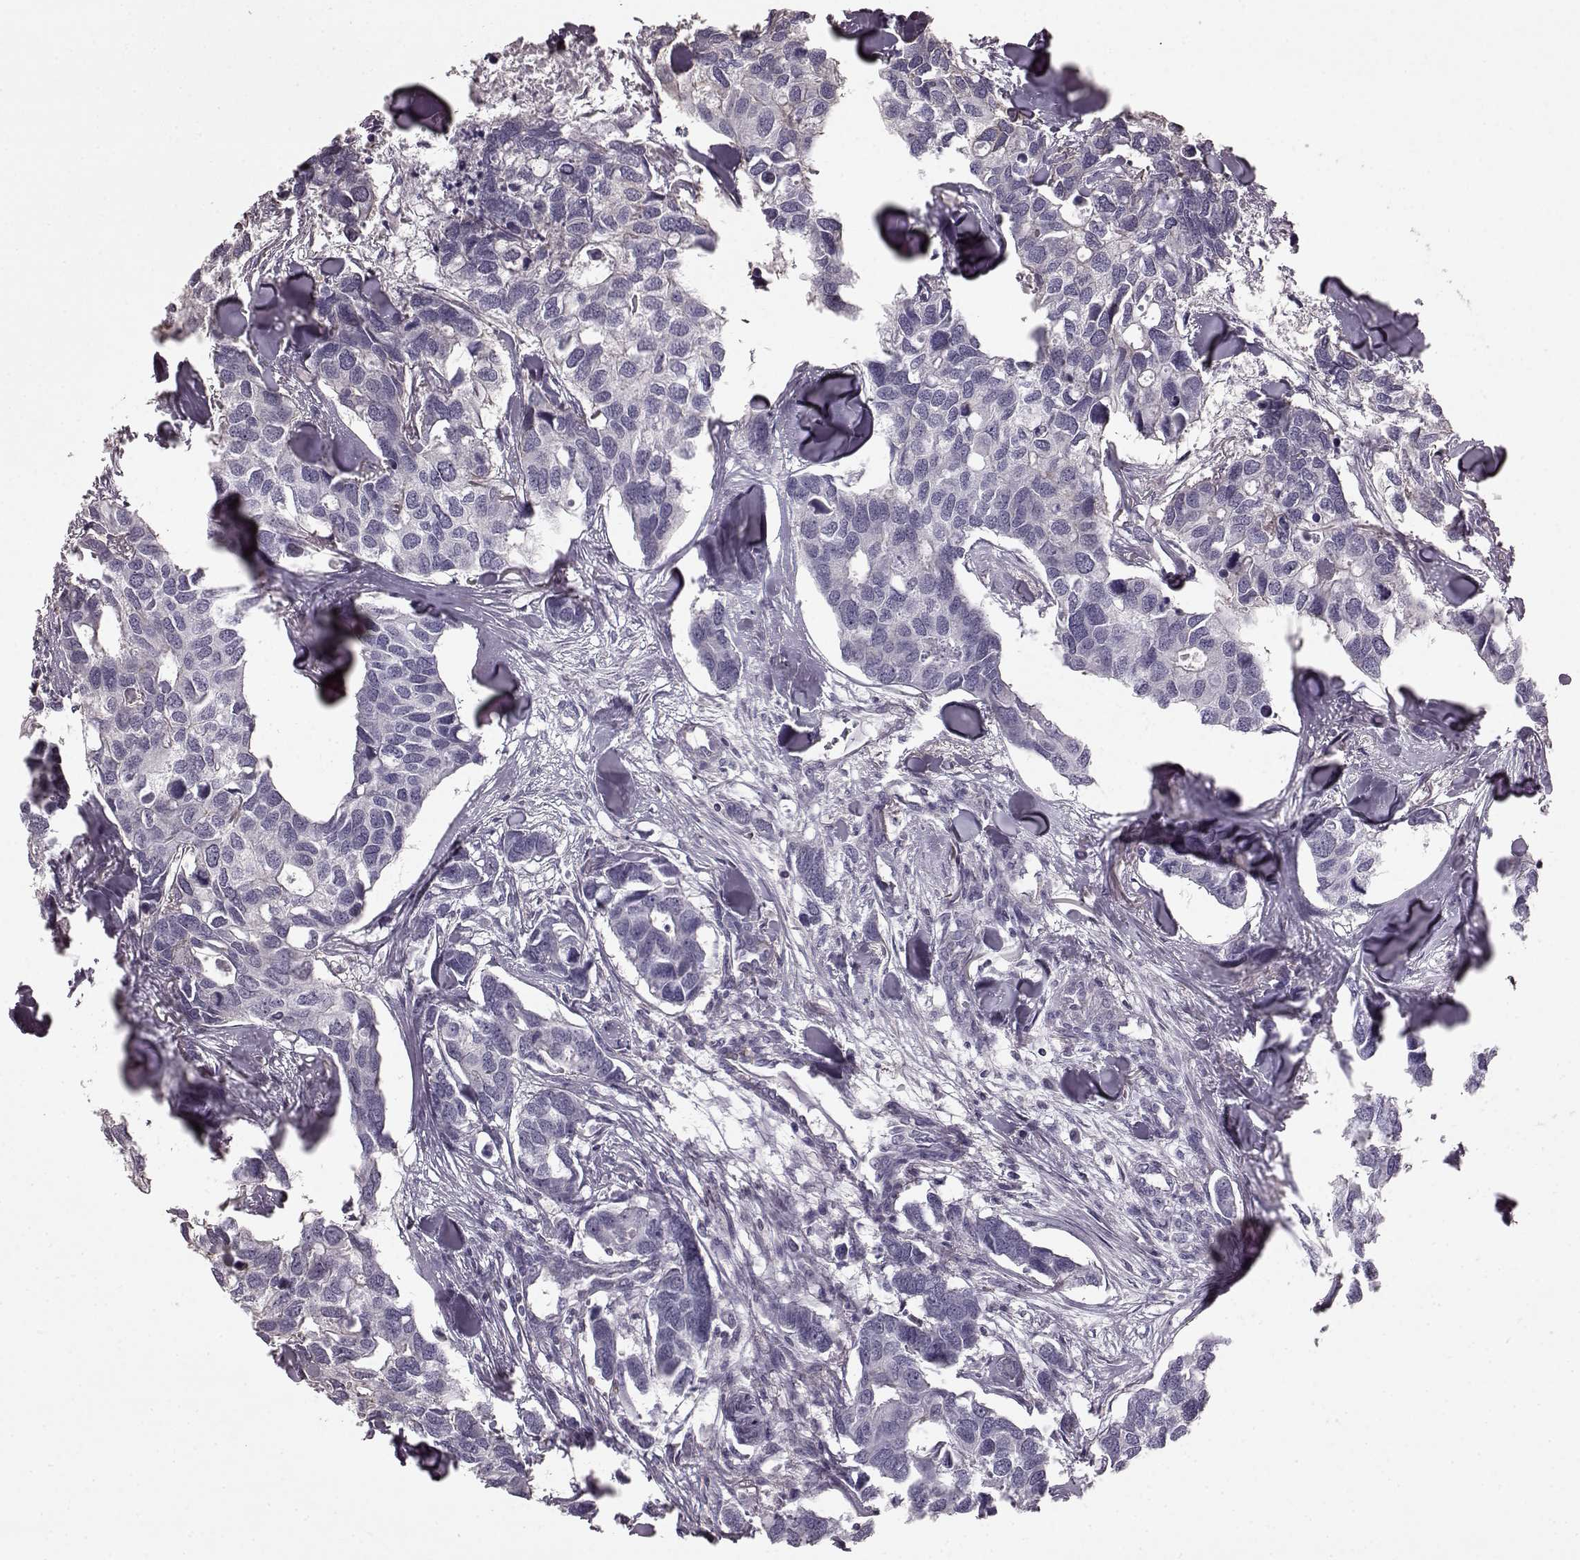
{"staining": {"intensity": "negative", "quantity": "none", "location": "none"}, "tissue": "breast cancer", "cell_type": "Tumor cells", "image_type": "cancer", "snomed": [{"axis": "morphology", "description": "Duct carcinoma"}, {"axis": "topography", "description": "Breast"}], "caption": "An image of human breast cancer (infiltrating ductal carcinoma) is negative for staining in tumor cells. (DAB immunohistochemistry with hematoxylin counter stain).", "gene": "PDCD1", "patient": {"sex": "female", "age": 83}}